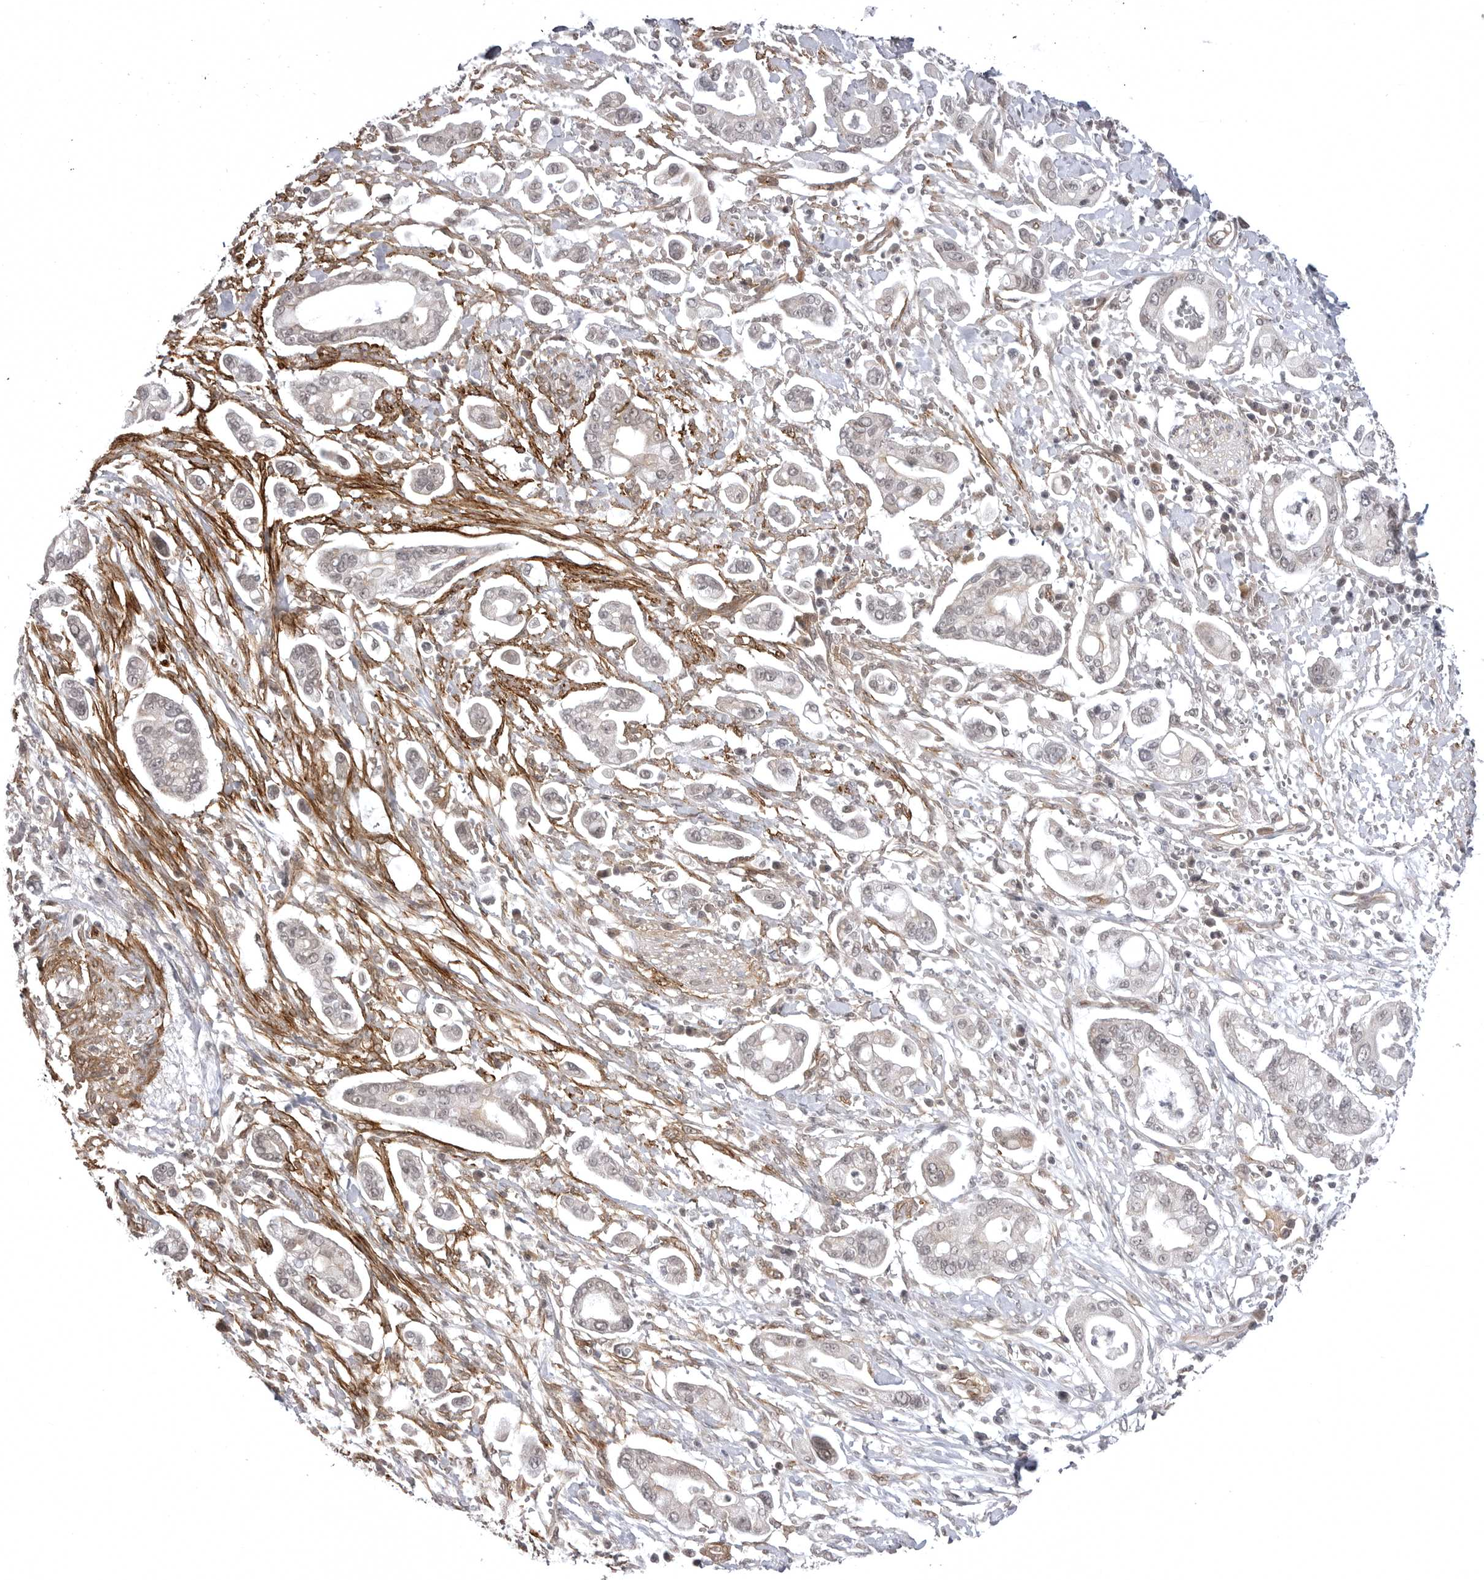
{"staining": {"intensity": "weak", "quantity": "<25%", "location": "nuclear"}, "tissue": "pancreatic cancer", "cell_type": "Tumor cells", "image_type": "cancer", "snomed": [{"axis": "morphology", "description": "Adenocarcinoma, NOS"}, {"axis": "topography", "description": "Pancreas"}], "caption": "IHC of human pancreatic cancer reveals no staining in tumor cells. The staining is performed using DAB (3,3'-diaminobenzidine) brown chromogen with nuclei counter-stained in using hematoxylin.", "gene": "SORBS1", "patient": {"sex": "male", "age": 68}}